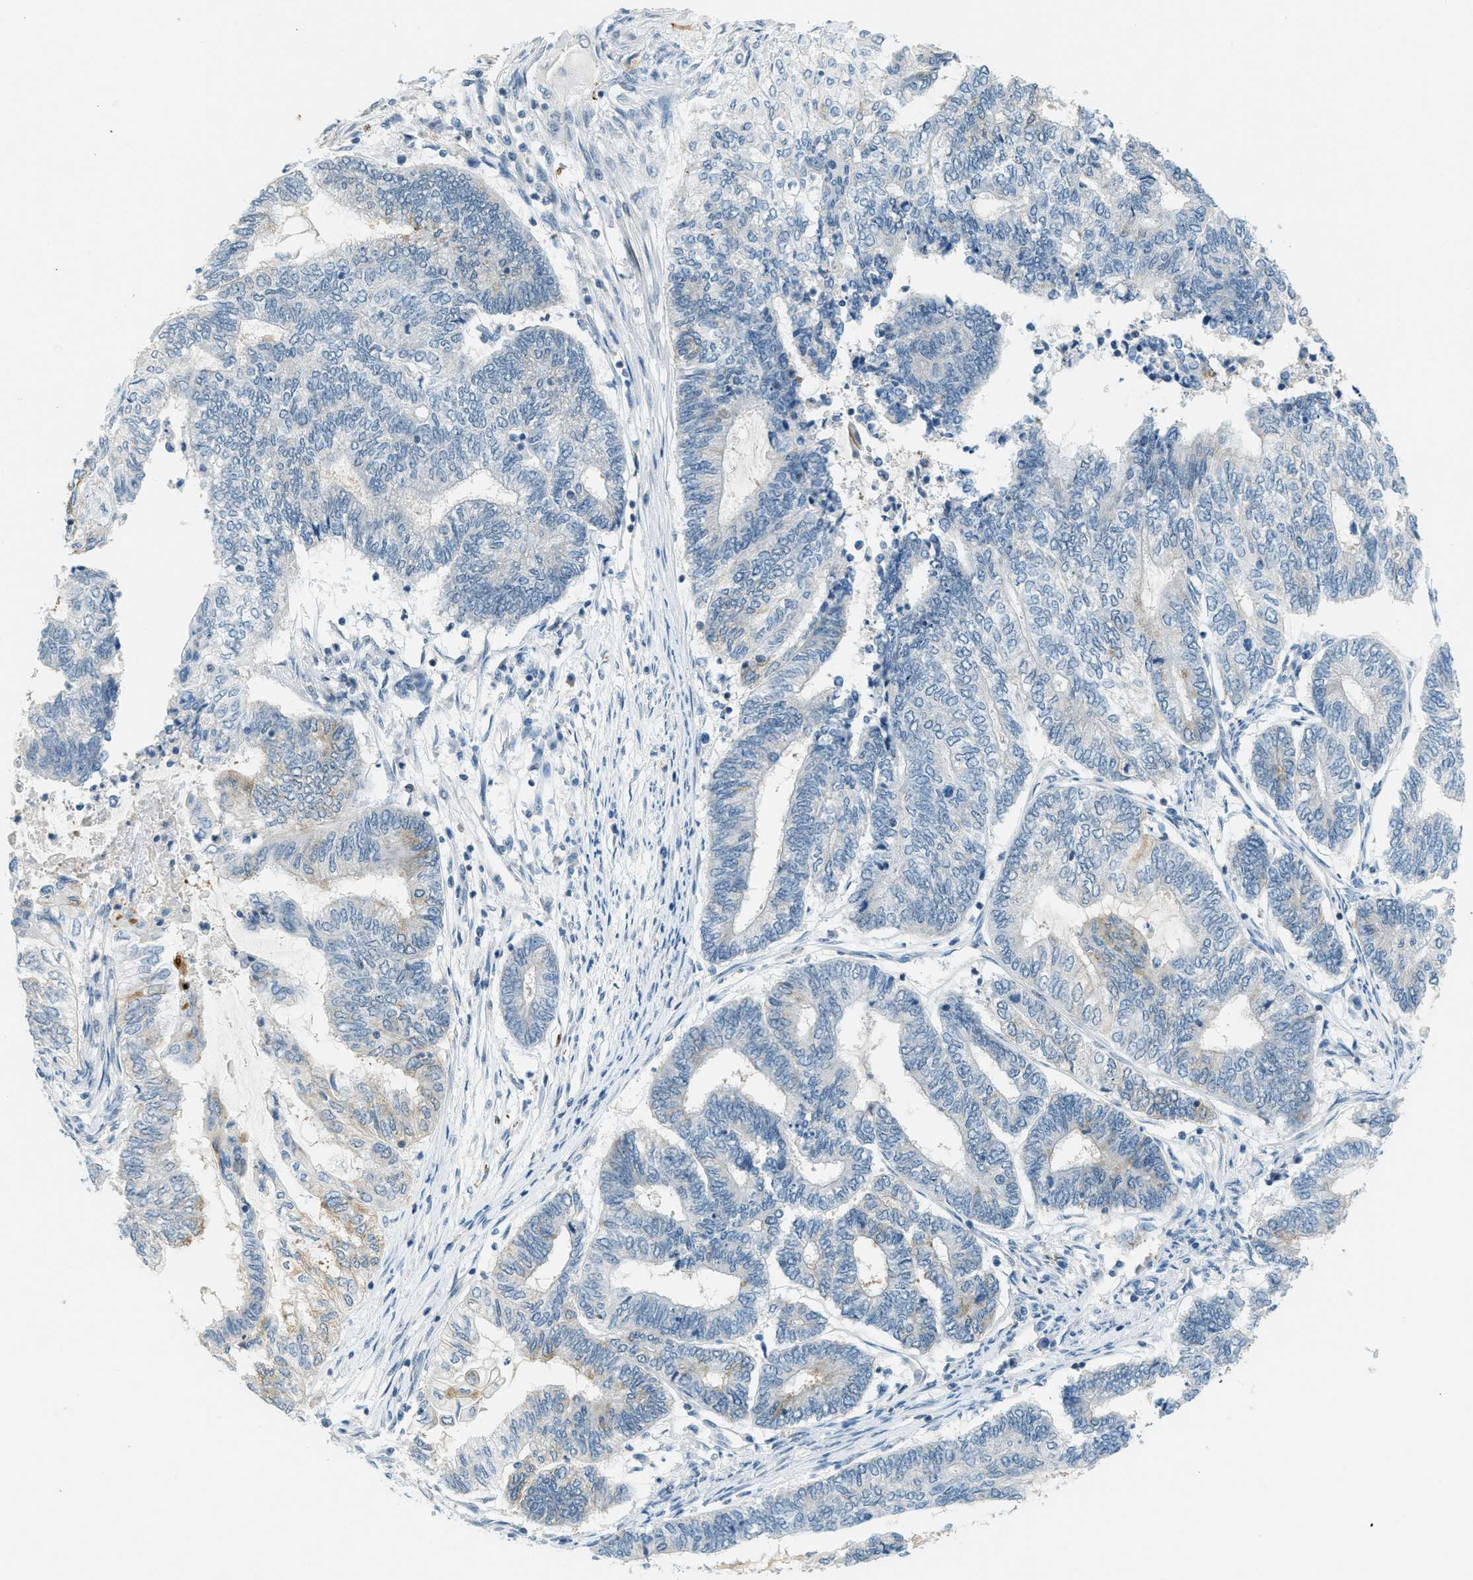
{"staining": {"intensity": "moderate", "quantity": "<25%", "location": "cytoplasmic/membranous"}, "tissue": "endometrial cancer", "cell_type": "Tumor cells", "image_type": "cancer", "snomed": [{"axis": "morphology", "description": "Adenocarcinoma, NOS"}, {"axis": "topography", "description": "Uterus"}, {"axis": "topography", "description": "Endometrium"}], "caption": "The image demonstrates a brown stain indicating the presence of a protein in the cytoplasmic/membranous of tumor cells in adenocarcinoma (endometrial). The staining is performed using DAB brown chromogen to label protein expression. The nuclei are counter-stained blue using hematoxylin.", "gene": "FYN", "patient": {"sex": "female", "age": 70}}